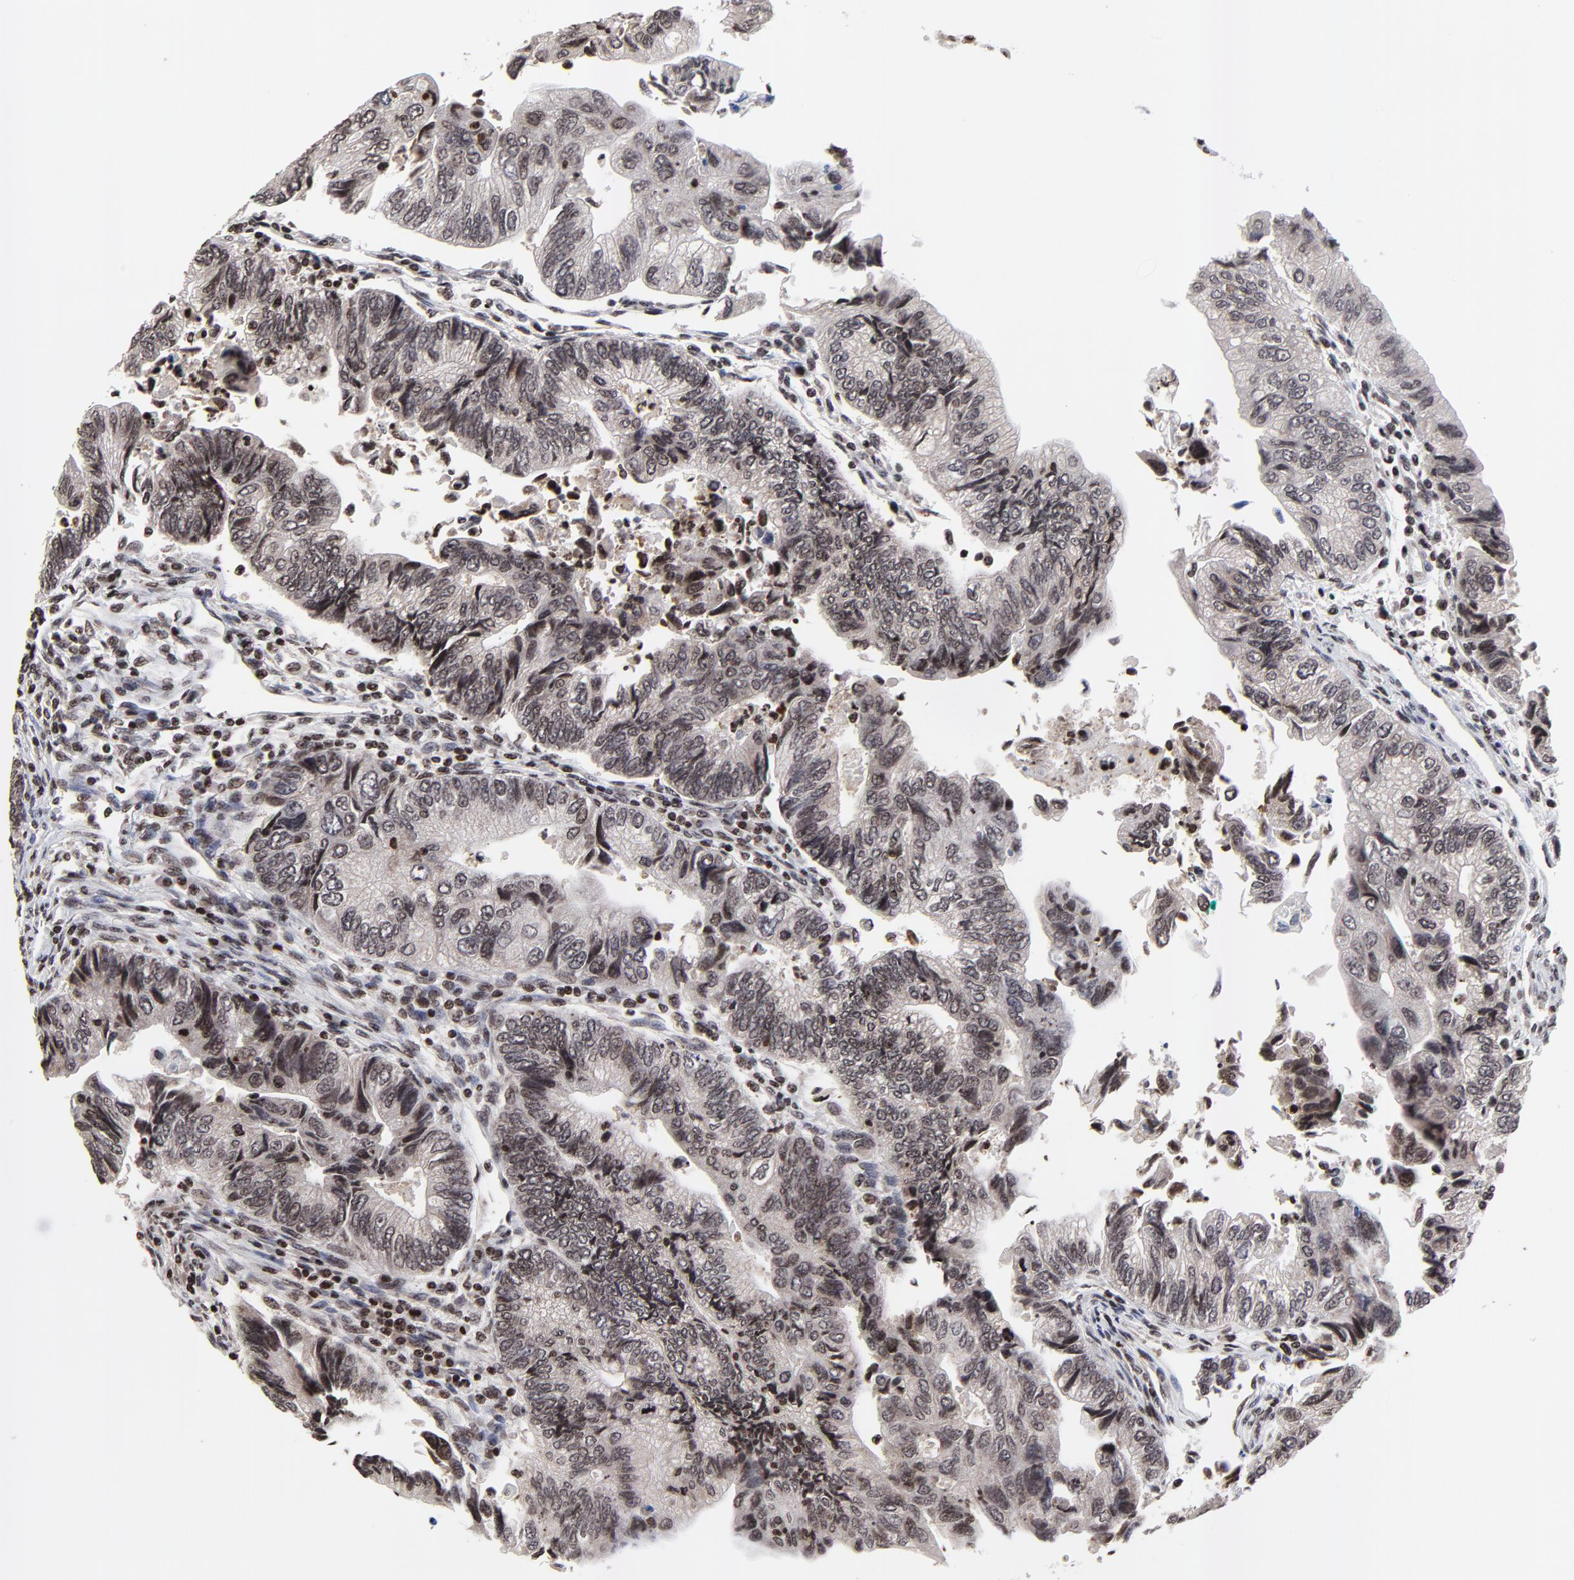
{"staining": {"intensity": "strong", "quantity": ">75%", "location": "cytoplasmic/membranous,nuclear"}, "tissue": "colorectal cancer", "cell_type": "Tumor cells", "image_type": "cancer", "snomed": [{"axis": "morphology", "description": "Adenocarcinoma, NOS"}, {"axis": "topography", "description": "Colon"}], "caption": "Adenocarcinoma (colorectal) tissue demonstrates strong cytoplasmic/membranous and nuclear staining in about >75% of tumor cells", "gene": "ZNF777", "patient": {"sex": "female", "age": 11}}